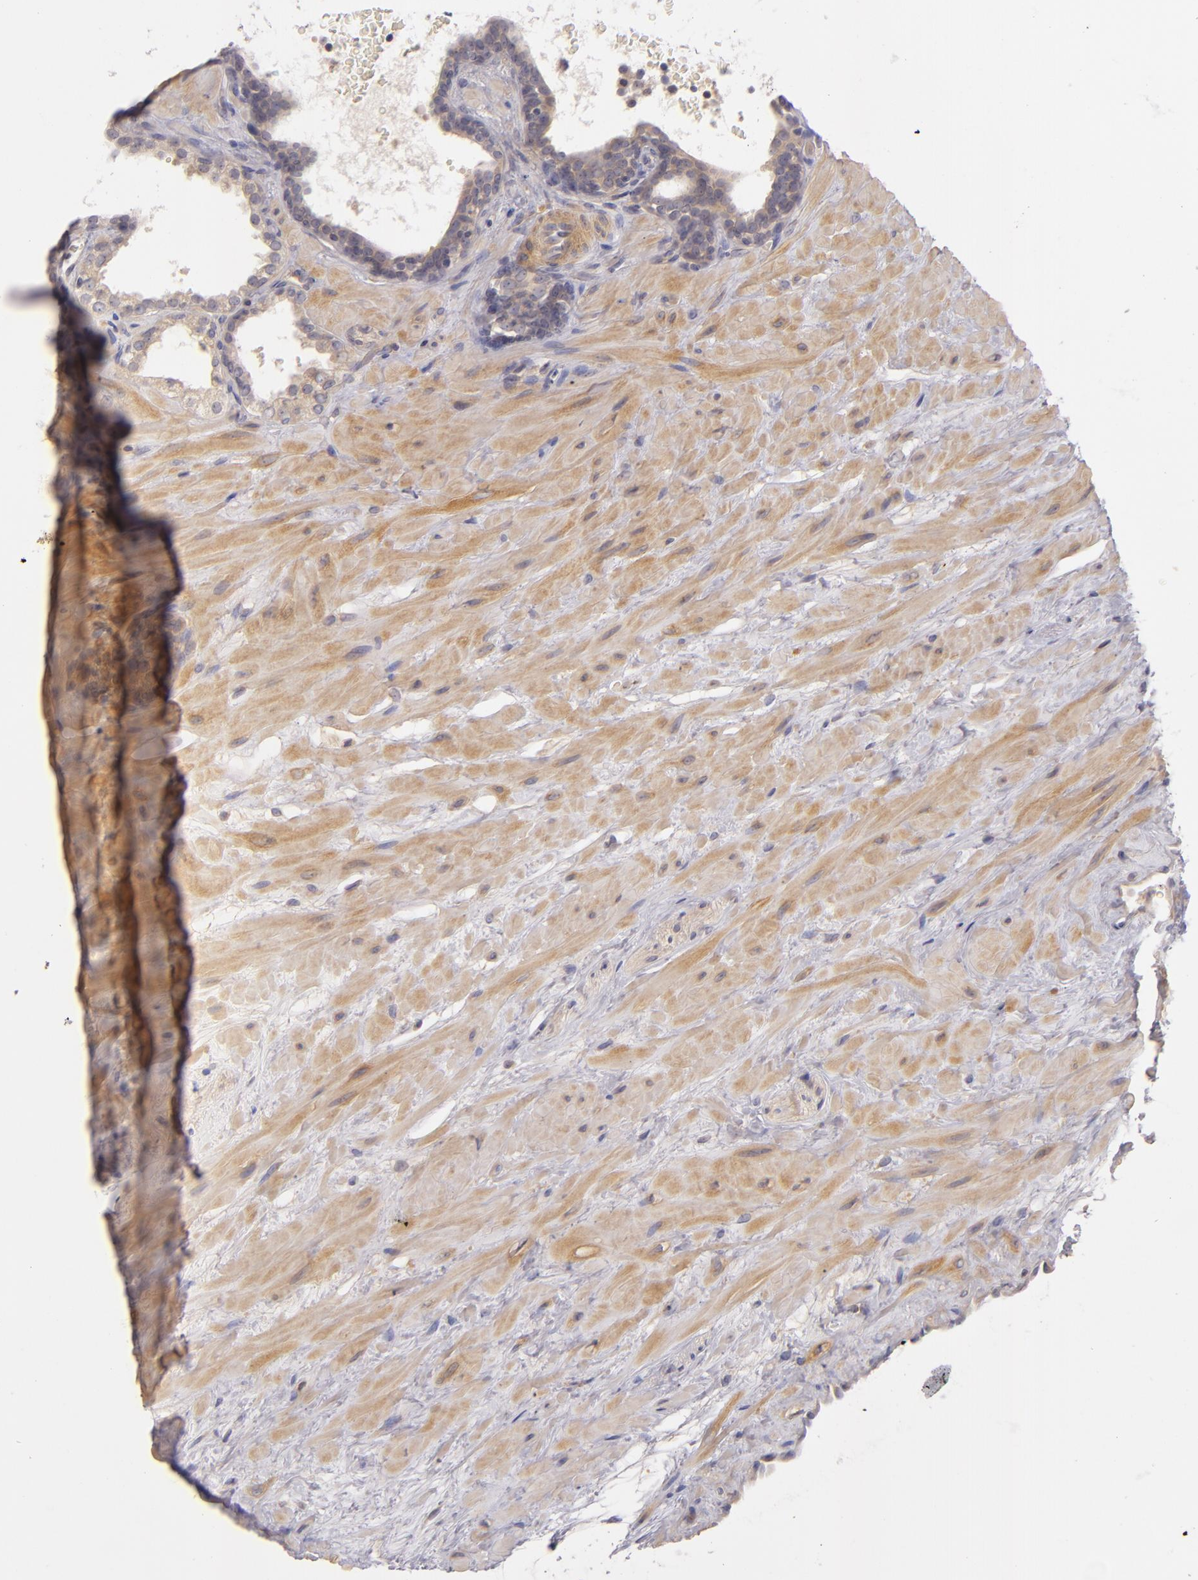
{"staining": {"intensity": "weak", "quantity": "25%-75%", "location": "cytoplasmic/membranous"}, "tissue": "prostate cancer", "cell_type": "Tumor cells", "image_type": "cancer", "snomed": [{"axis": "morphology", "description": "Adenocarcinoma, Low grade"}, {"axis": "topography", "description": "Prostate"}], "caption": "Protein expression analysis of prostate cancer reveals weak cytoplasmic/membranous expression in approximately 25%-75% of tumor cells.", "gene": "CD83", "patient": {"sex": "male", "age": 57}}